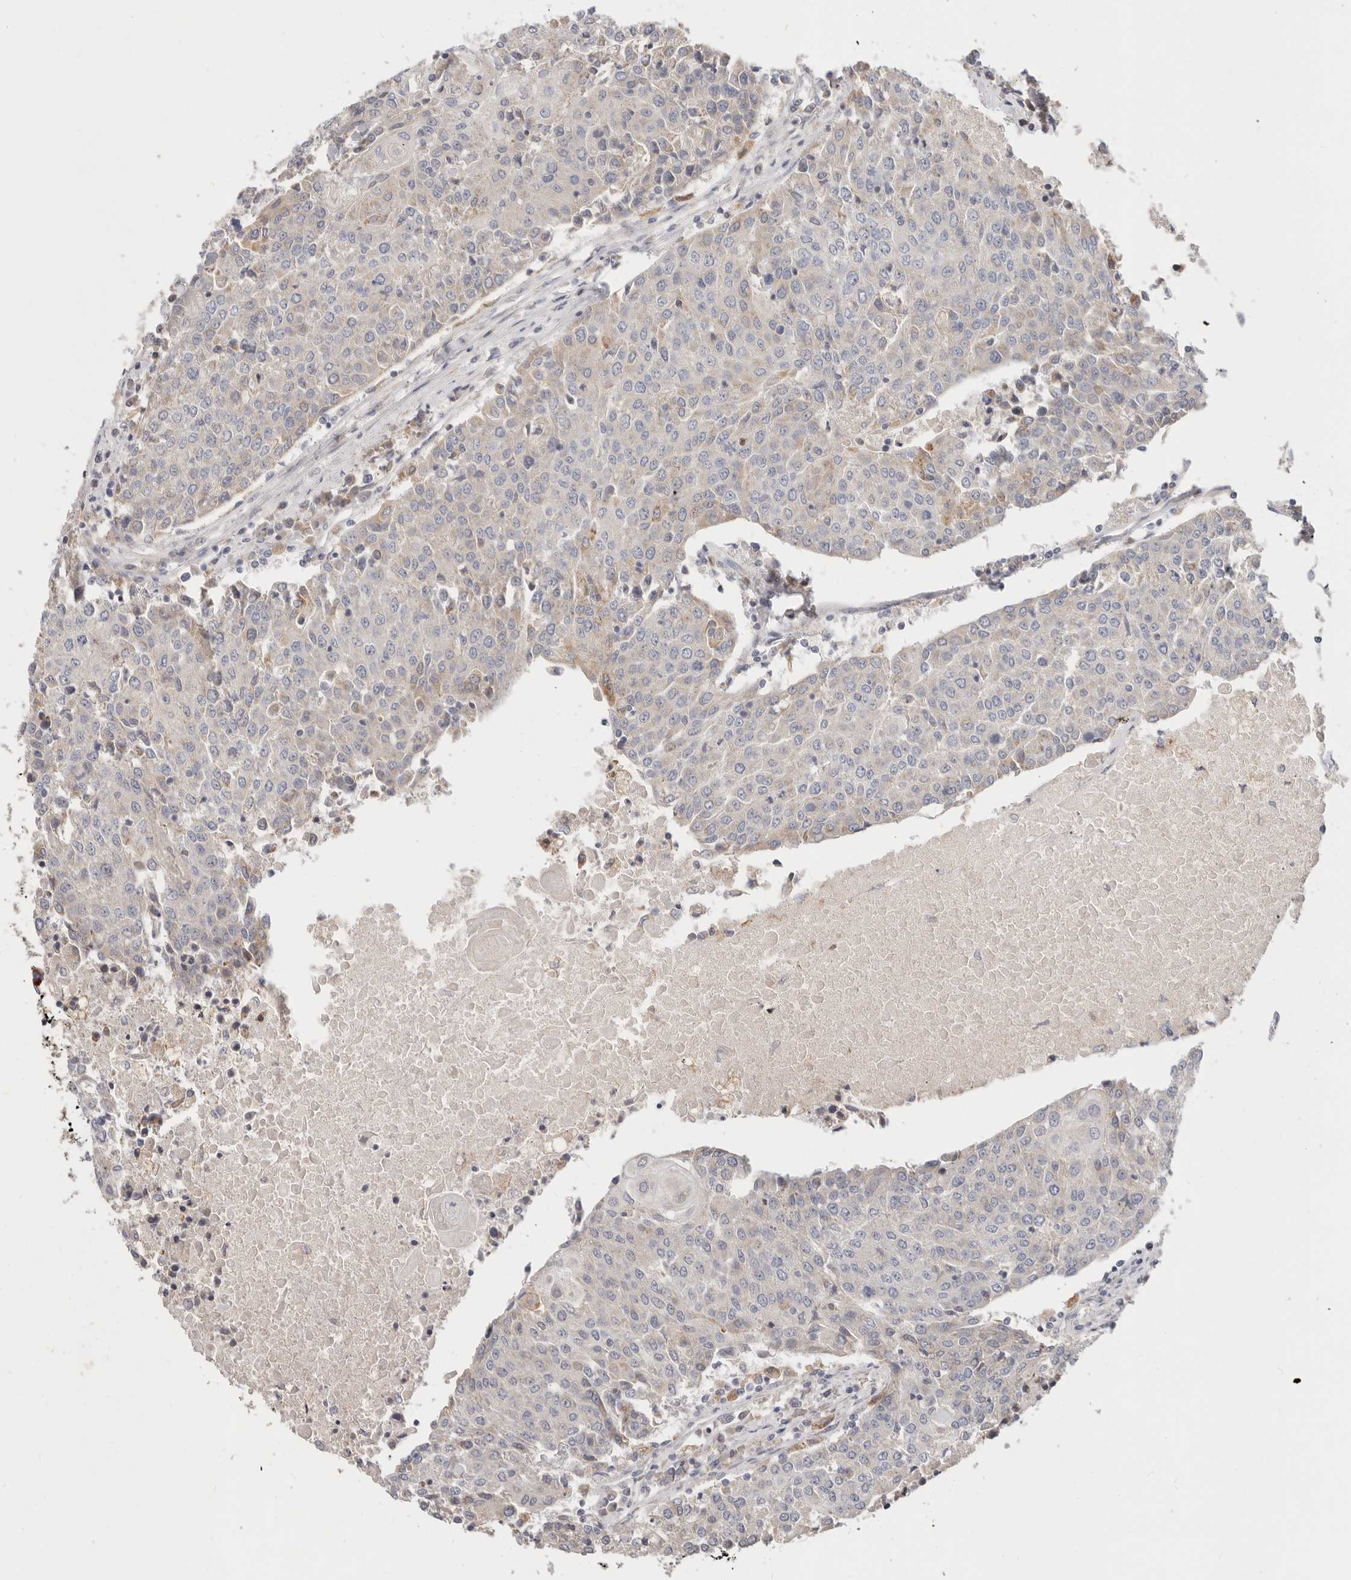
{"staining": {"intensity": "weak", "quantity": "<25%", "location": "cytoplasmic/membranous"}, "tissue": "urothelial cancer", "cell_type": "Tumor cells", "image_type": "cancer", "snomed": [{"axis": "morphology", "description": "Urothelial carcinoma, High grade"}, {"axis": "topography", "description": "Urinary bladder"}], "caption": "The histopathology image displays no significant positivity in tumor cells of urothelial cancer. Nuclei are stained in blue.", "gene": "TFB2M", "patient": {"sex": "female", "age": 85}}